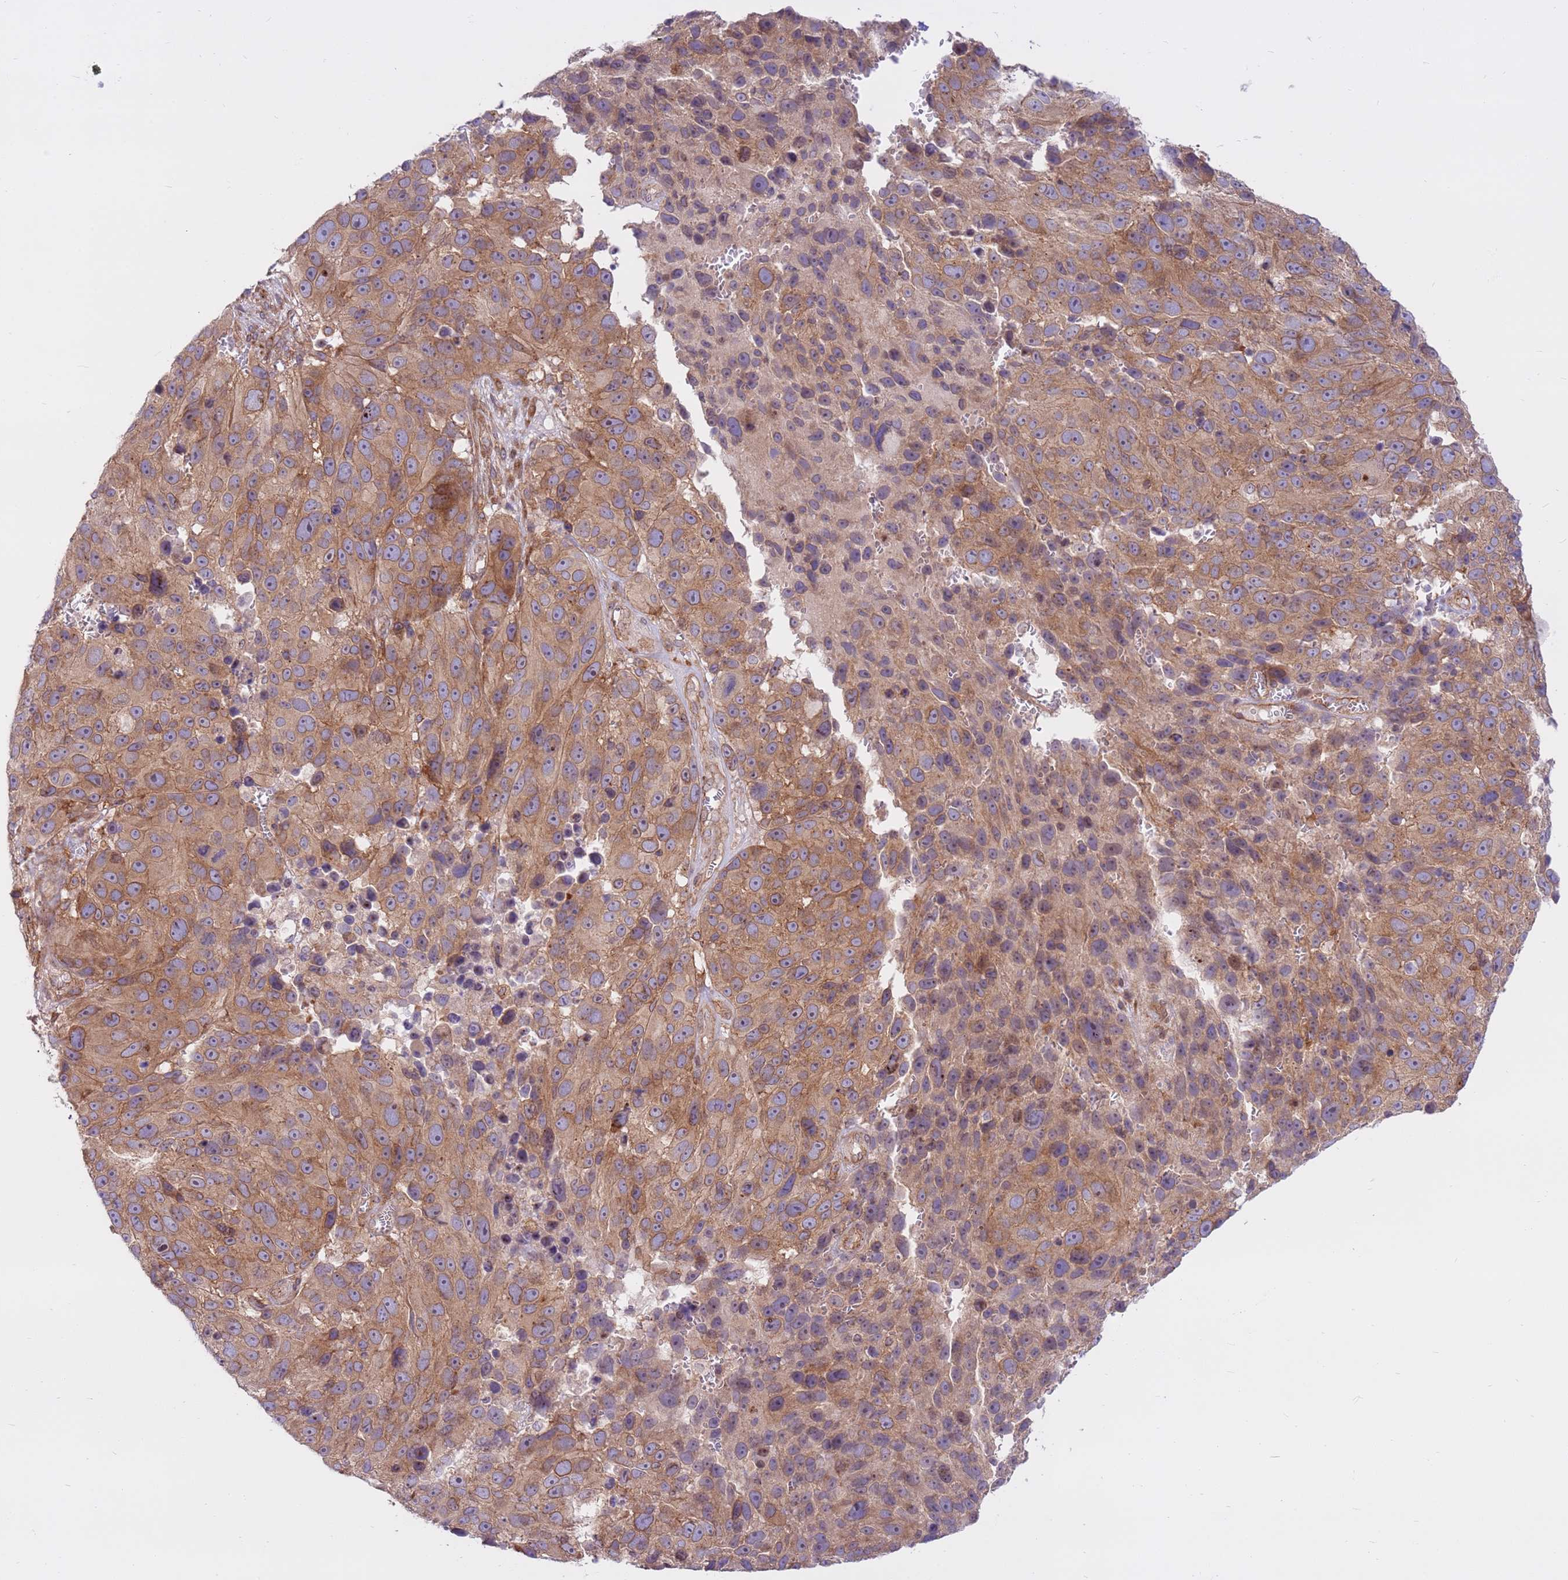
{"staining": {"intensity": "moderate", "quantity": ">75%", "location": "cytoplasmic/membranous"}, "tissue": "melanoma", "cell_type": "Tumor cells", "image_type": "cancer", "snomed": [{"axis": "morphology", "description": "Malignant melanoma, NOS"}, {"axis": "topography", "description": "Skin"}], "caption": "Immunohistochemical staining of malignant melanoma exhibits medium levels of moderate cytoplasmic/membranous staining in about >75% of tumor cells. The protein of interest is stained brown, and the nuclei are stained in blue (DAB (3,3'-diaminobenzidine) IHC with brightfield microscopy, high magnification).", "gene": "DDX19B", "patient": {"sex": "male", "age": 84}}